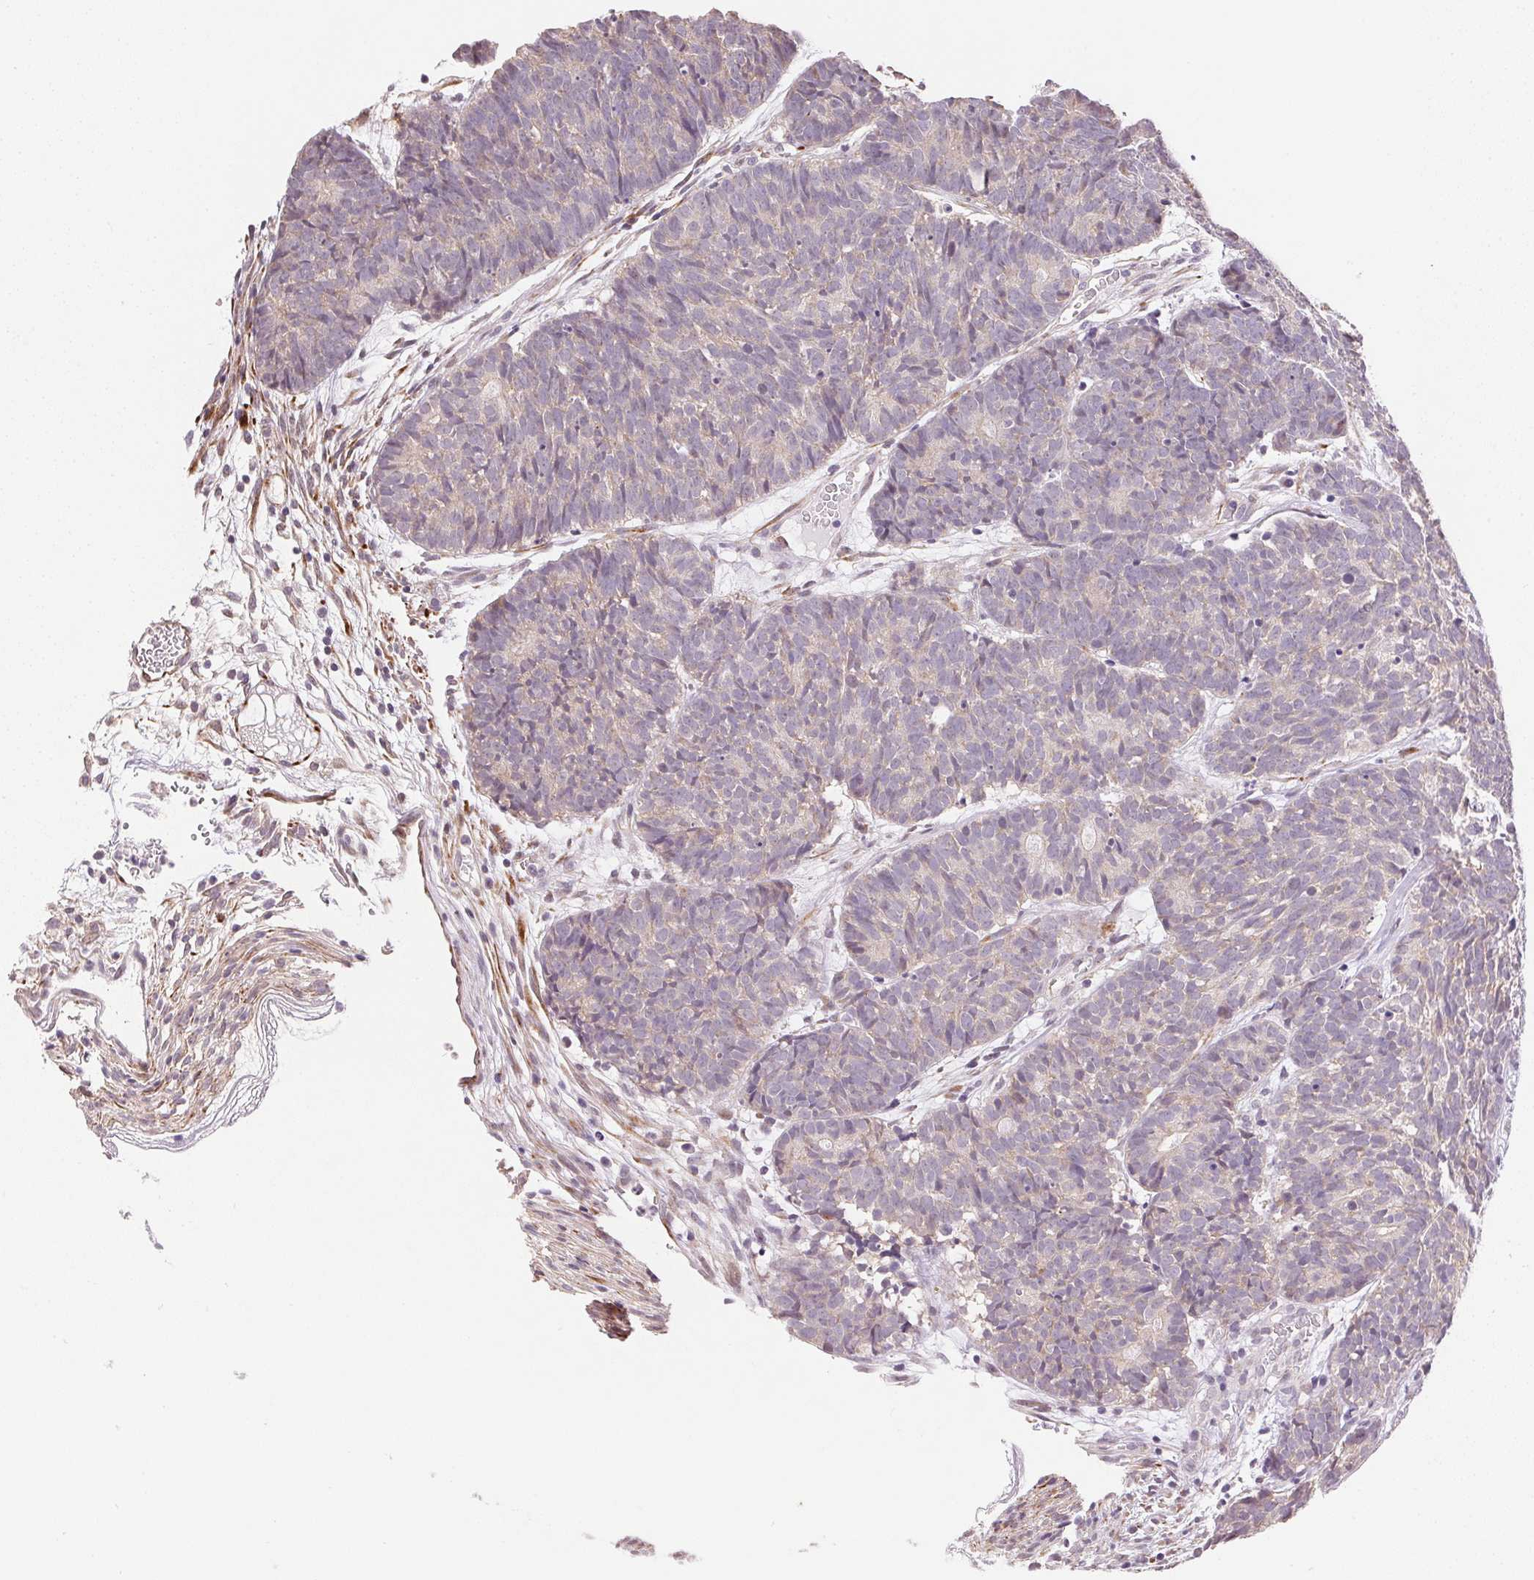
{"staining": {"intensity": "negative", "quantity": "none", "location": "none"}, "tissue": "head and neck cancer", "cell_type": "Tumor cells", "image_type": "cancer", "snomed": [{"axis": "morphology", "description": "Adenocarcinoma, NOS"}, {"axis": "topography", "description": "Head-Neck"}], "caption": "The histopathology image displays no significant positivity in tumor cells of adenocarcinoma (head and neck).", "gene": "GYG2", "patient": {"sex": "female", "age": 81}}